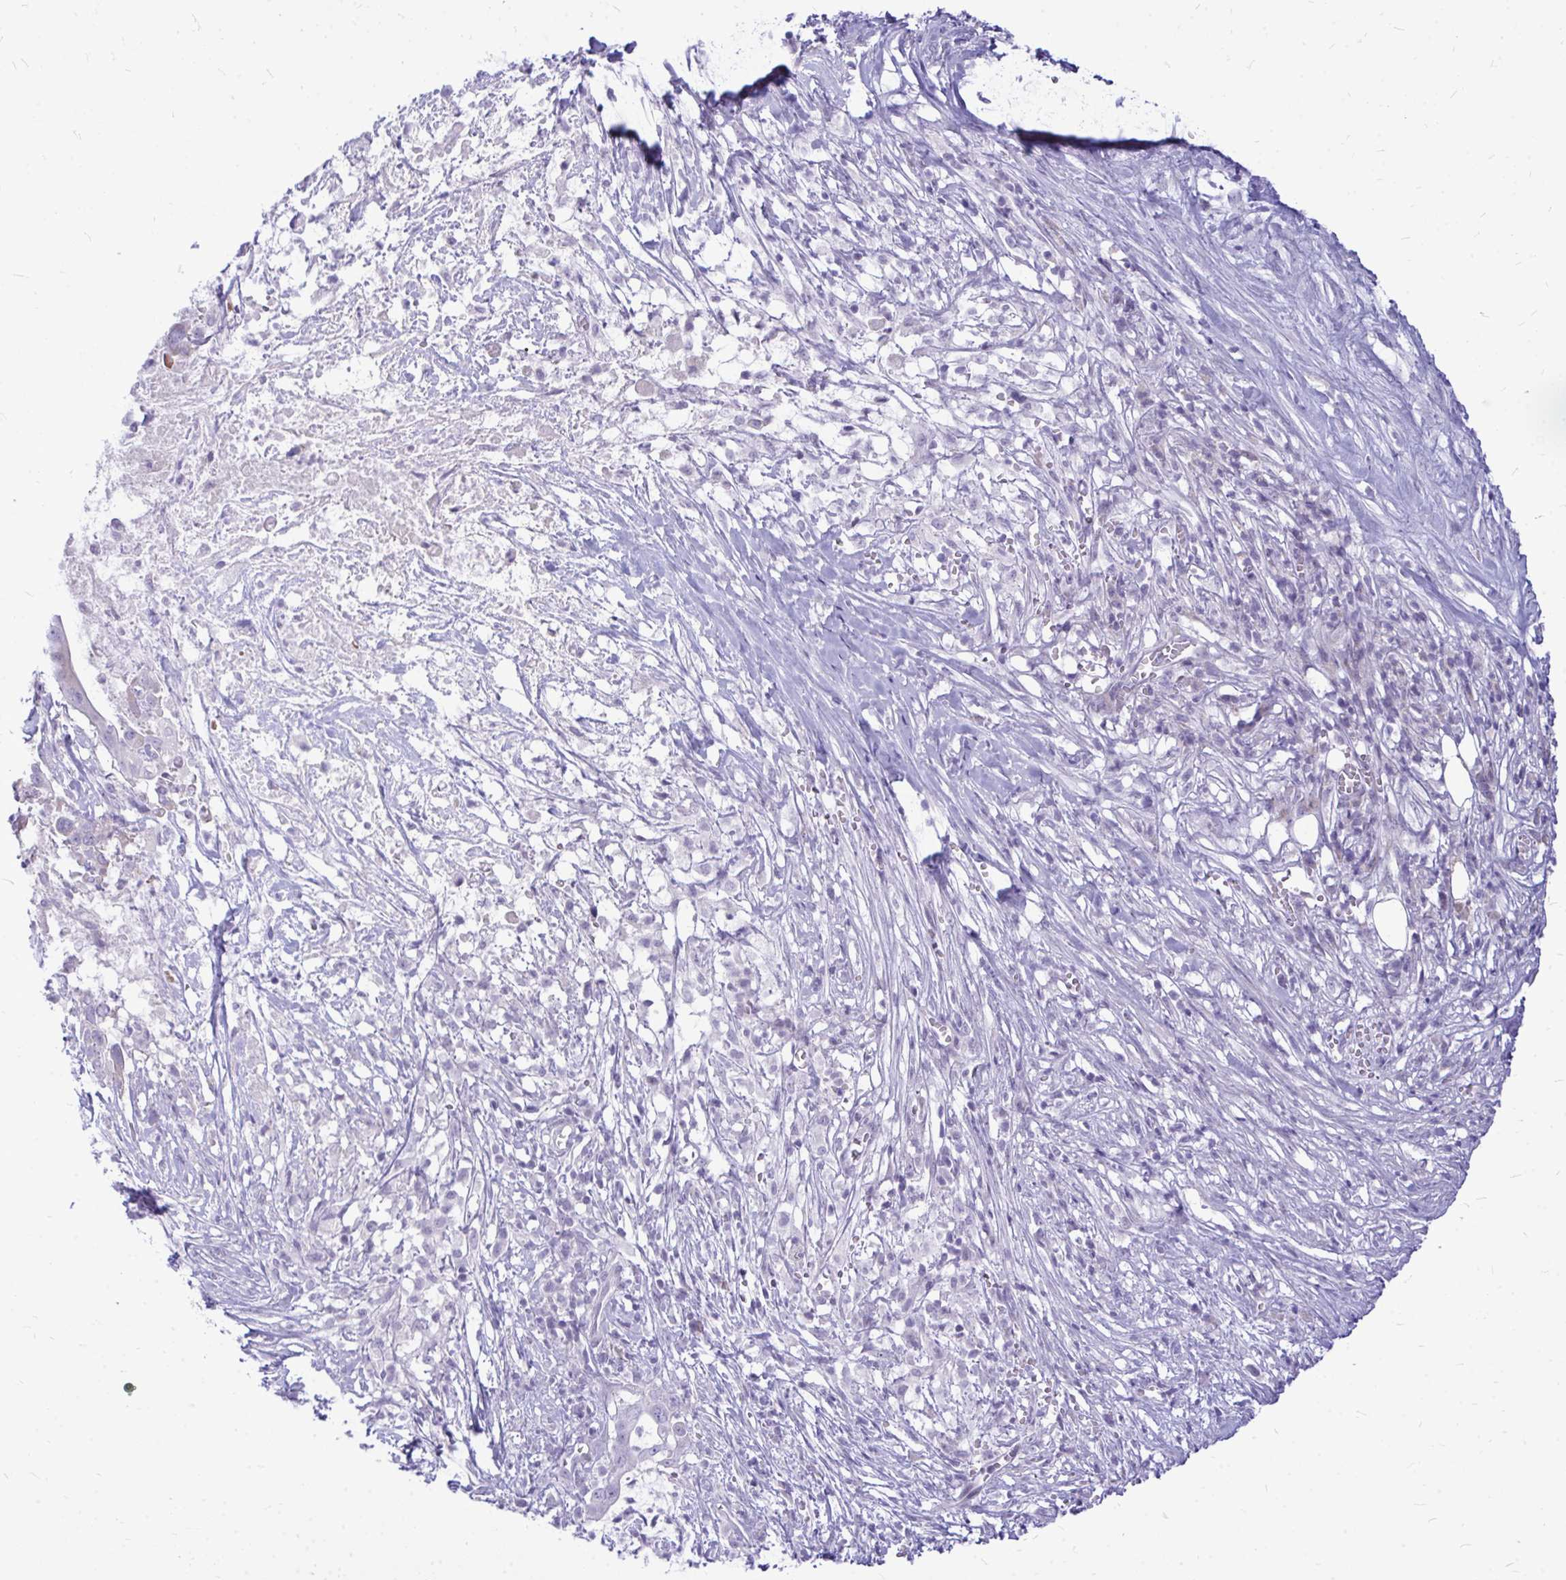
{"staining": {"intensity": "negative", "quantity": "none", "location": "none"}, "tissue": "pancreatic cancer", "cell_type": "Tumor cells", "image_type": "cancer", "snomed": [{"axis": "morphology", "description": "Adenocarcinoma, NOS"}, {"axis": "topography", "description": "Pancreas"}], "caption": "A high-resolution micrograph shows IHC staining of pancreatic cancer, which shows no significant staining in tumor cells. (IHC, brightfield microscopy, high magnification).", "gene": "ZSCAN25", "patient": {"sex": "male", "age": 61}}